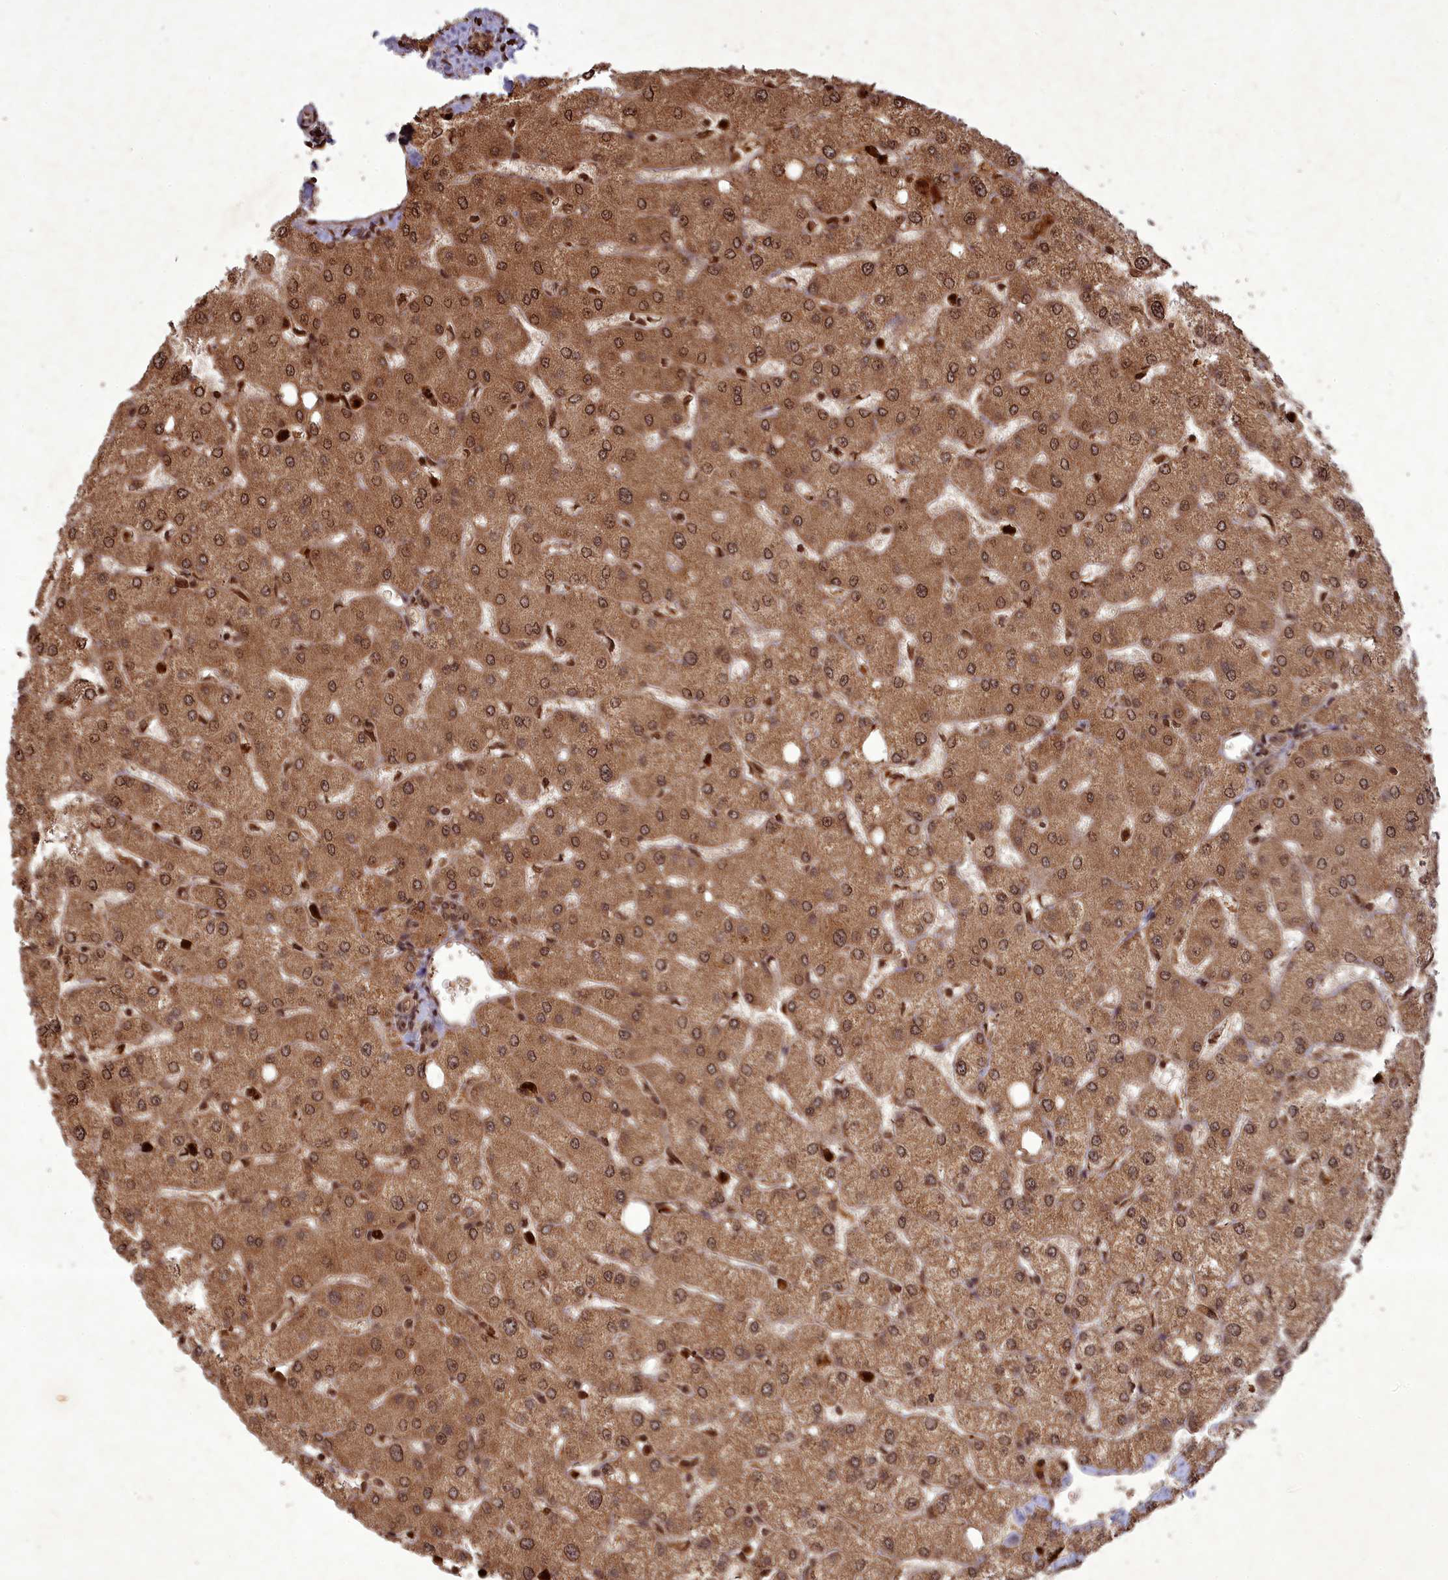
{"staining": {"intensity": "weak", "quantity": ">75%", "location": "nuclear"}, "tissue": "liver", "cell_type": "Cholangiocytes", "image_type": "normal", "snomed": [{"axis": "morphology", "description": "Normal tissue, NOS"}, {"axis": "topography", "description": "Liver"}], "caption": "Protein staining by immunohistochemistry reveals weak nuclear staining in about >75% of cholangiocytes in benign liver. The staining is performed using DAB brown chromogen to label protein expression. The nuclei are counter-stained blue using hematoxylin.", "gene": "SRMS", "patient": {"sex": "female", "age": 54}}